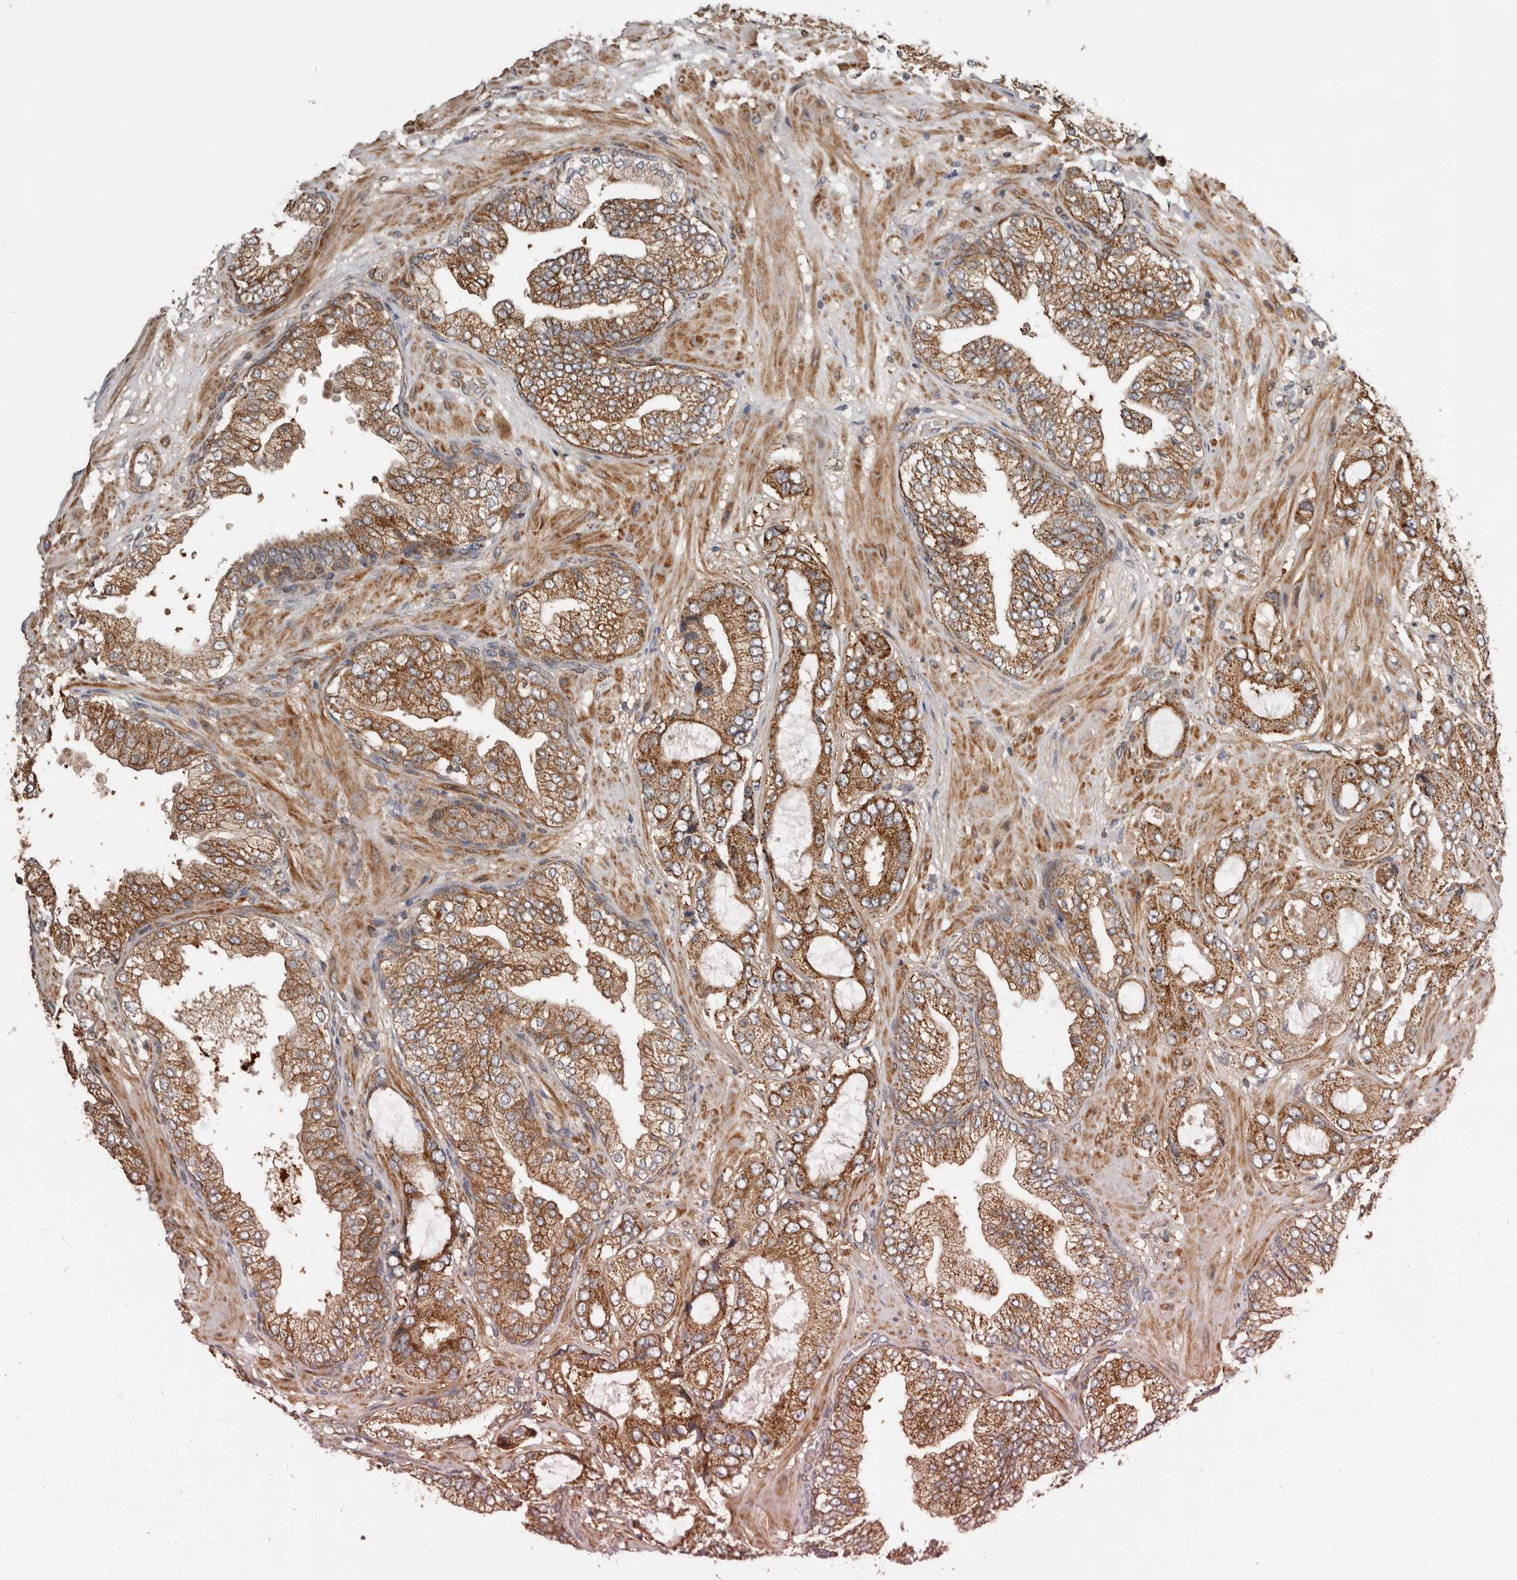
{"staining": {"intensity": "moderate", "quantity": ">75%", "location": "cytoplasmic/membranous"}, "tissue": "prostate cancer", "cell_type": "Tumor cells", "image_type": "cancer", "snomed": [{"axis": "morphology", "description": "Adenocarcinoma, High grade"}, {"axis": "topography", "description": "Prostate"}], "caption": "Prostate high-grade adenocarcinoma tissue exhibits moderate cytoplasmic/membranous staining in about >75% of tumor cells The protein is shown in brown color, while the nuclei are stained blue.", "gene": "PROKR1", "patient": {"sex": "male", "age": 59}}